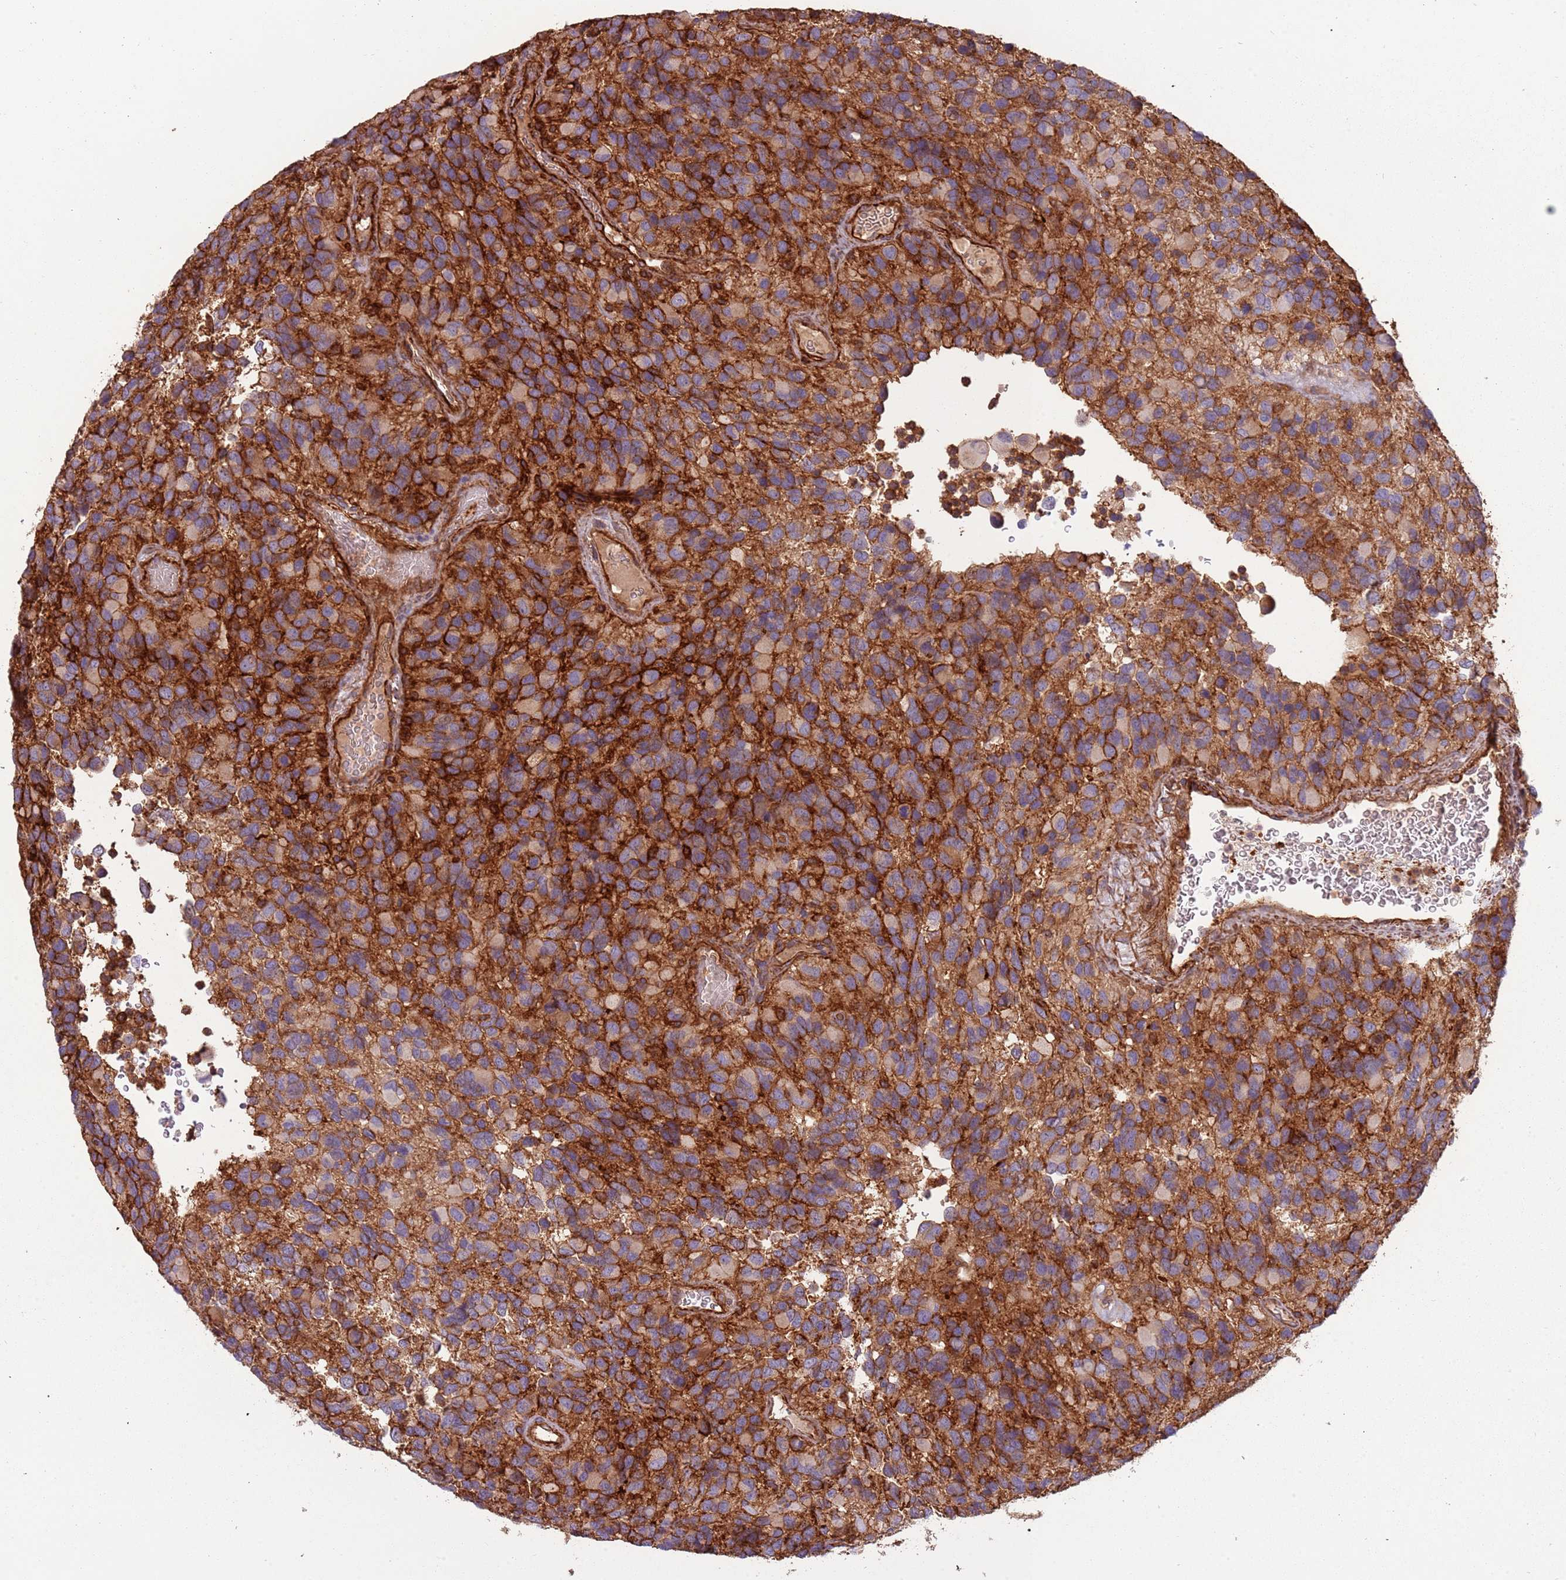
{"staining": {"intensity": "negative", "quantity": "none", "location": "none"}, "tissue": "glioma", "cell_type": "Tumor cells", "image_type": "cancer", "snomed": [{"axis": "morphology", "description": "Glioma, malignant, High grade"}, {"axis": "topography", "description": "Brain"}], "caption": "DAB (3,3'-diaminobenzidine) immunohistochemical staining of glioma reveals no significant positivity in tumor cells.", "gene": "FECH", "patient": {"sex": "male", "age": 77}}